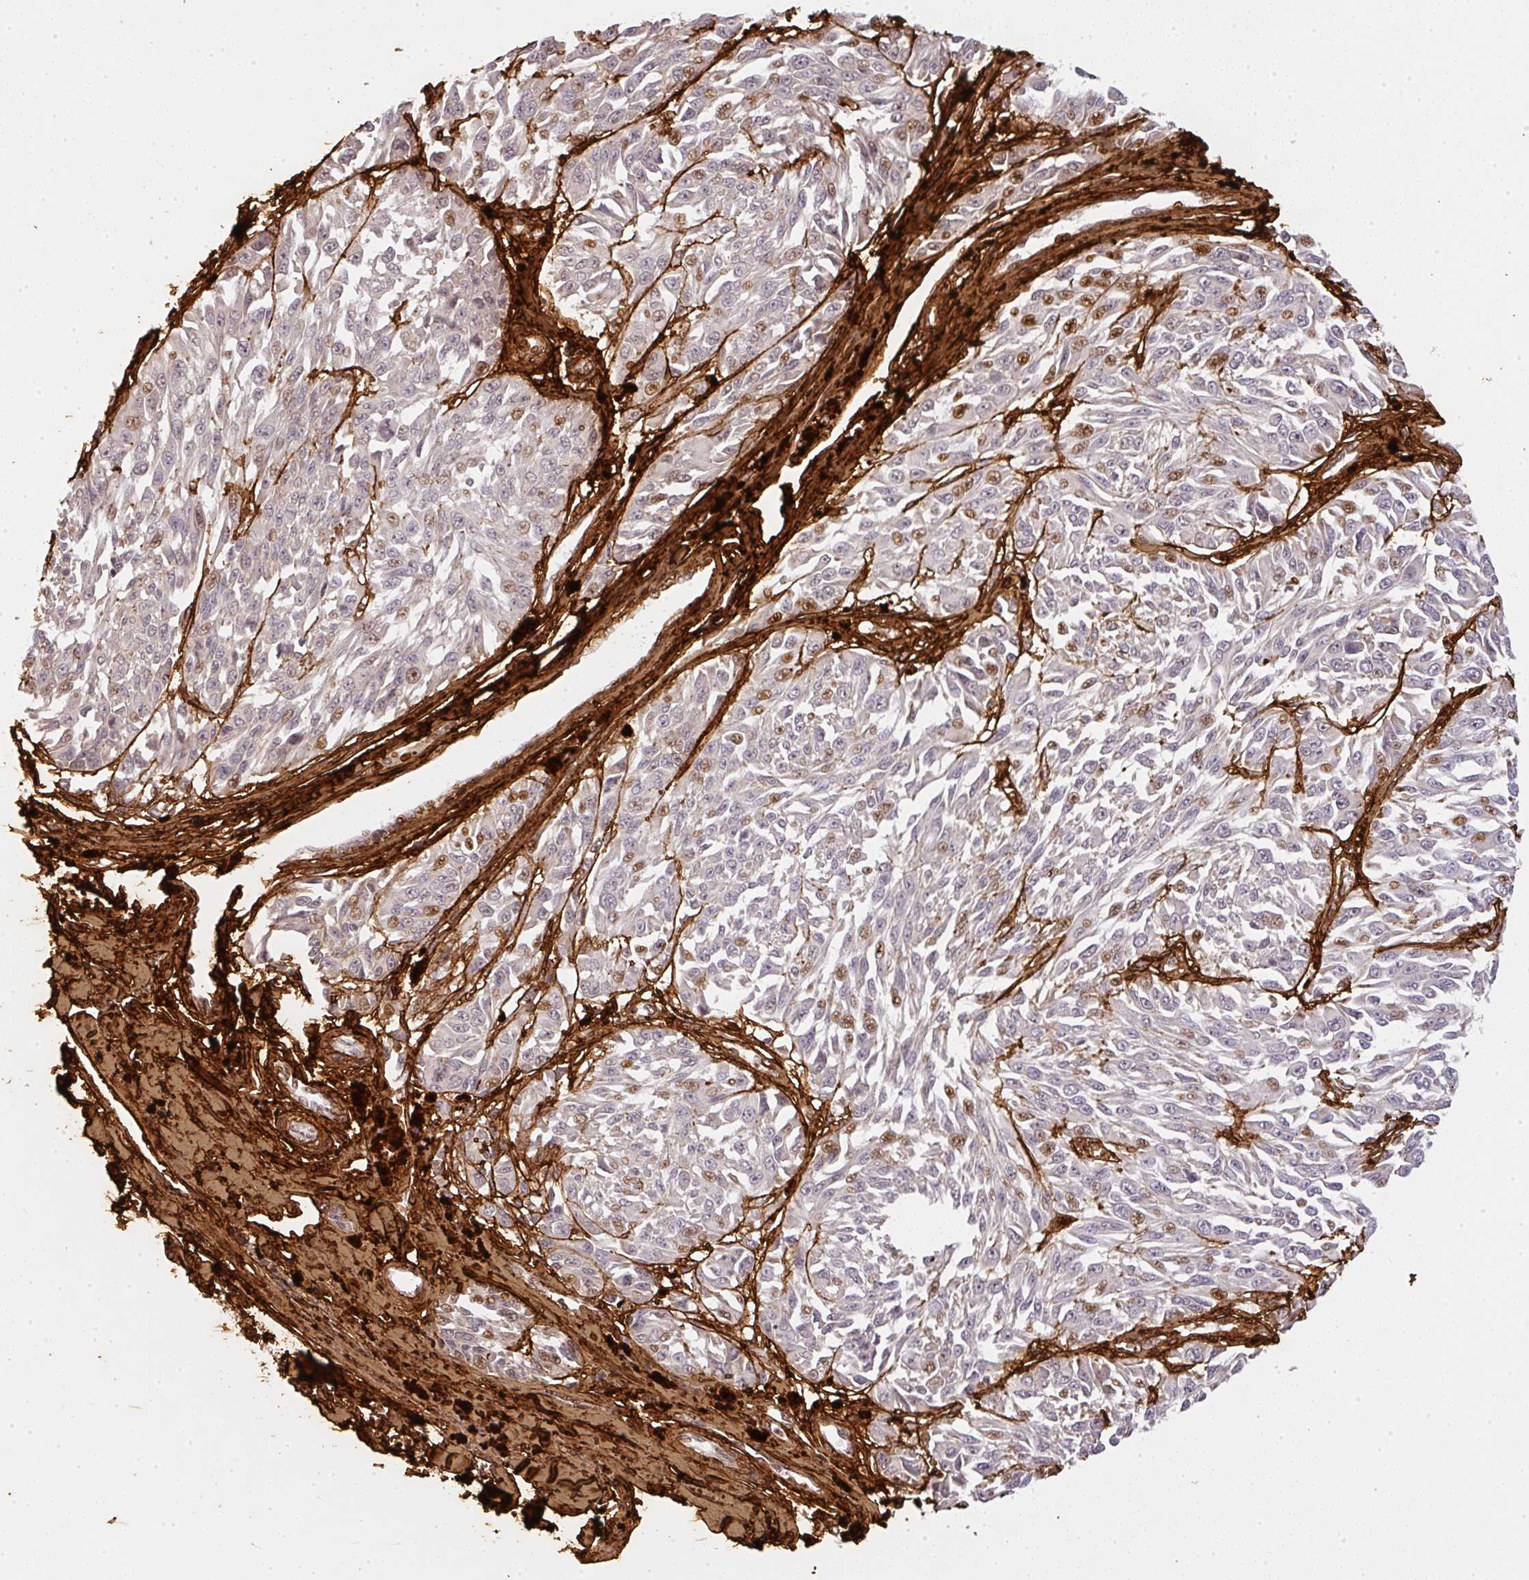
{"staining": {"intensity": "moderate", "quantity": "<25%", "location": "nuclear"}, "tissue": "melanoma", "cell_type": "Tumor cells", "image_type": "cancer", "snomed": [{"axis": "morphology", "description": "Malignant melanoma, NOS"}, {"axis": "topography", "description": "Skin"}], "caption": "This image displays immunohistochemistry staining of human malignant melanoma, with low moderate nuclear staining in approximately <25% of tumor cells.", "gene": "COL3A1", "patient": {"sex": "male", "age": 94}}